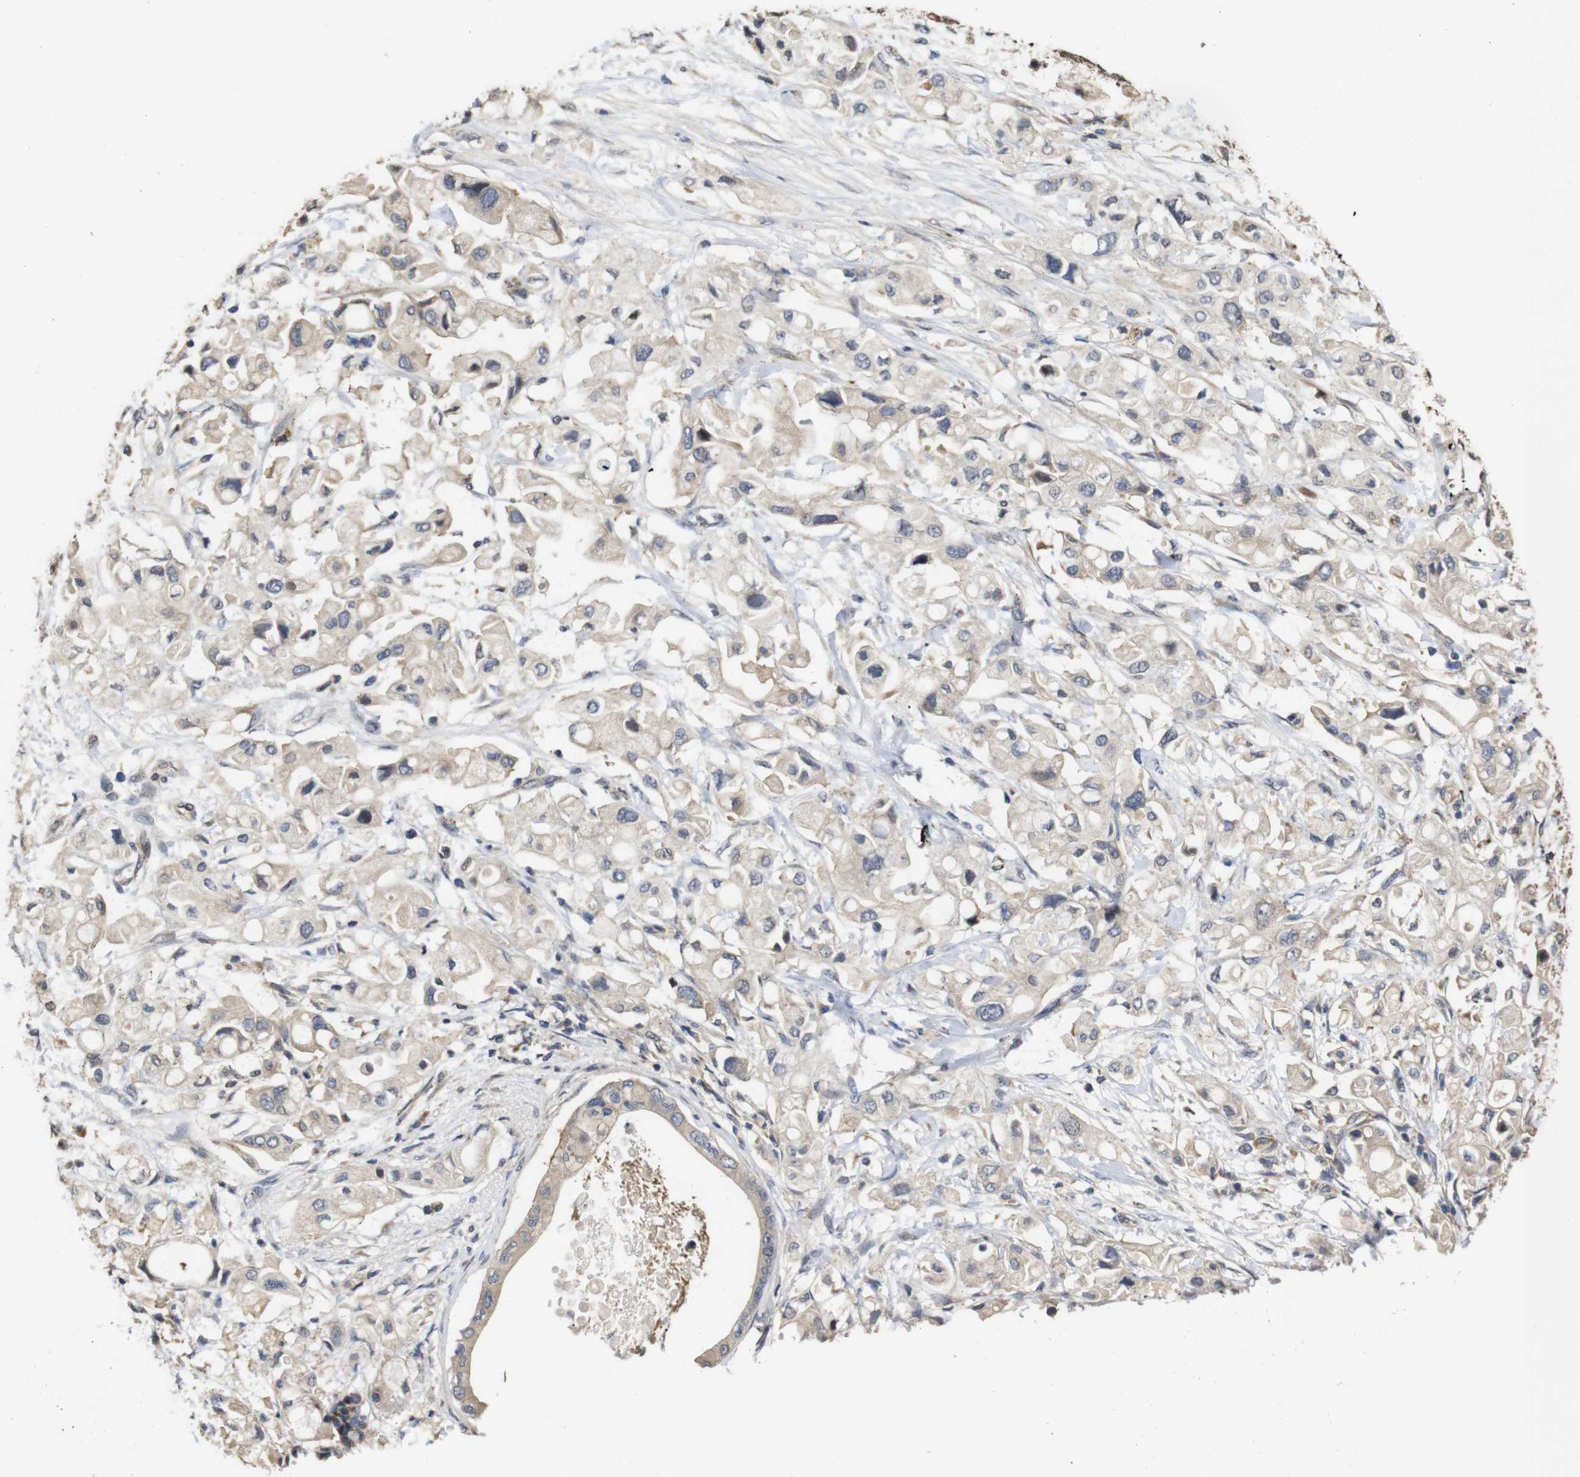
{"staining": {"intensity": "weak", "quantity": "<25%", "location": "cytoplasmic/membranous"}, "tissue": "pancreatic cancer", "cell_type": "Tumor cells", "image_type": "cancer", "snomed": [{"axis": "morphology", "description": "Adenocarcinoma, NOS"}, {"axis": "topography", "description": "Pancreas"}], "caption": "Immunohistochemistry image of neoplastic tissue: human pancreatic cancer stained with DAB reveals no significant protein staining in tumor cells. Nuclei are stained in blue.", "gene": "PTPN14", "patient": {"sex": "female", "age": 56}}